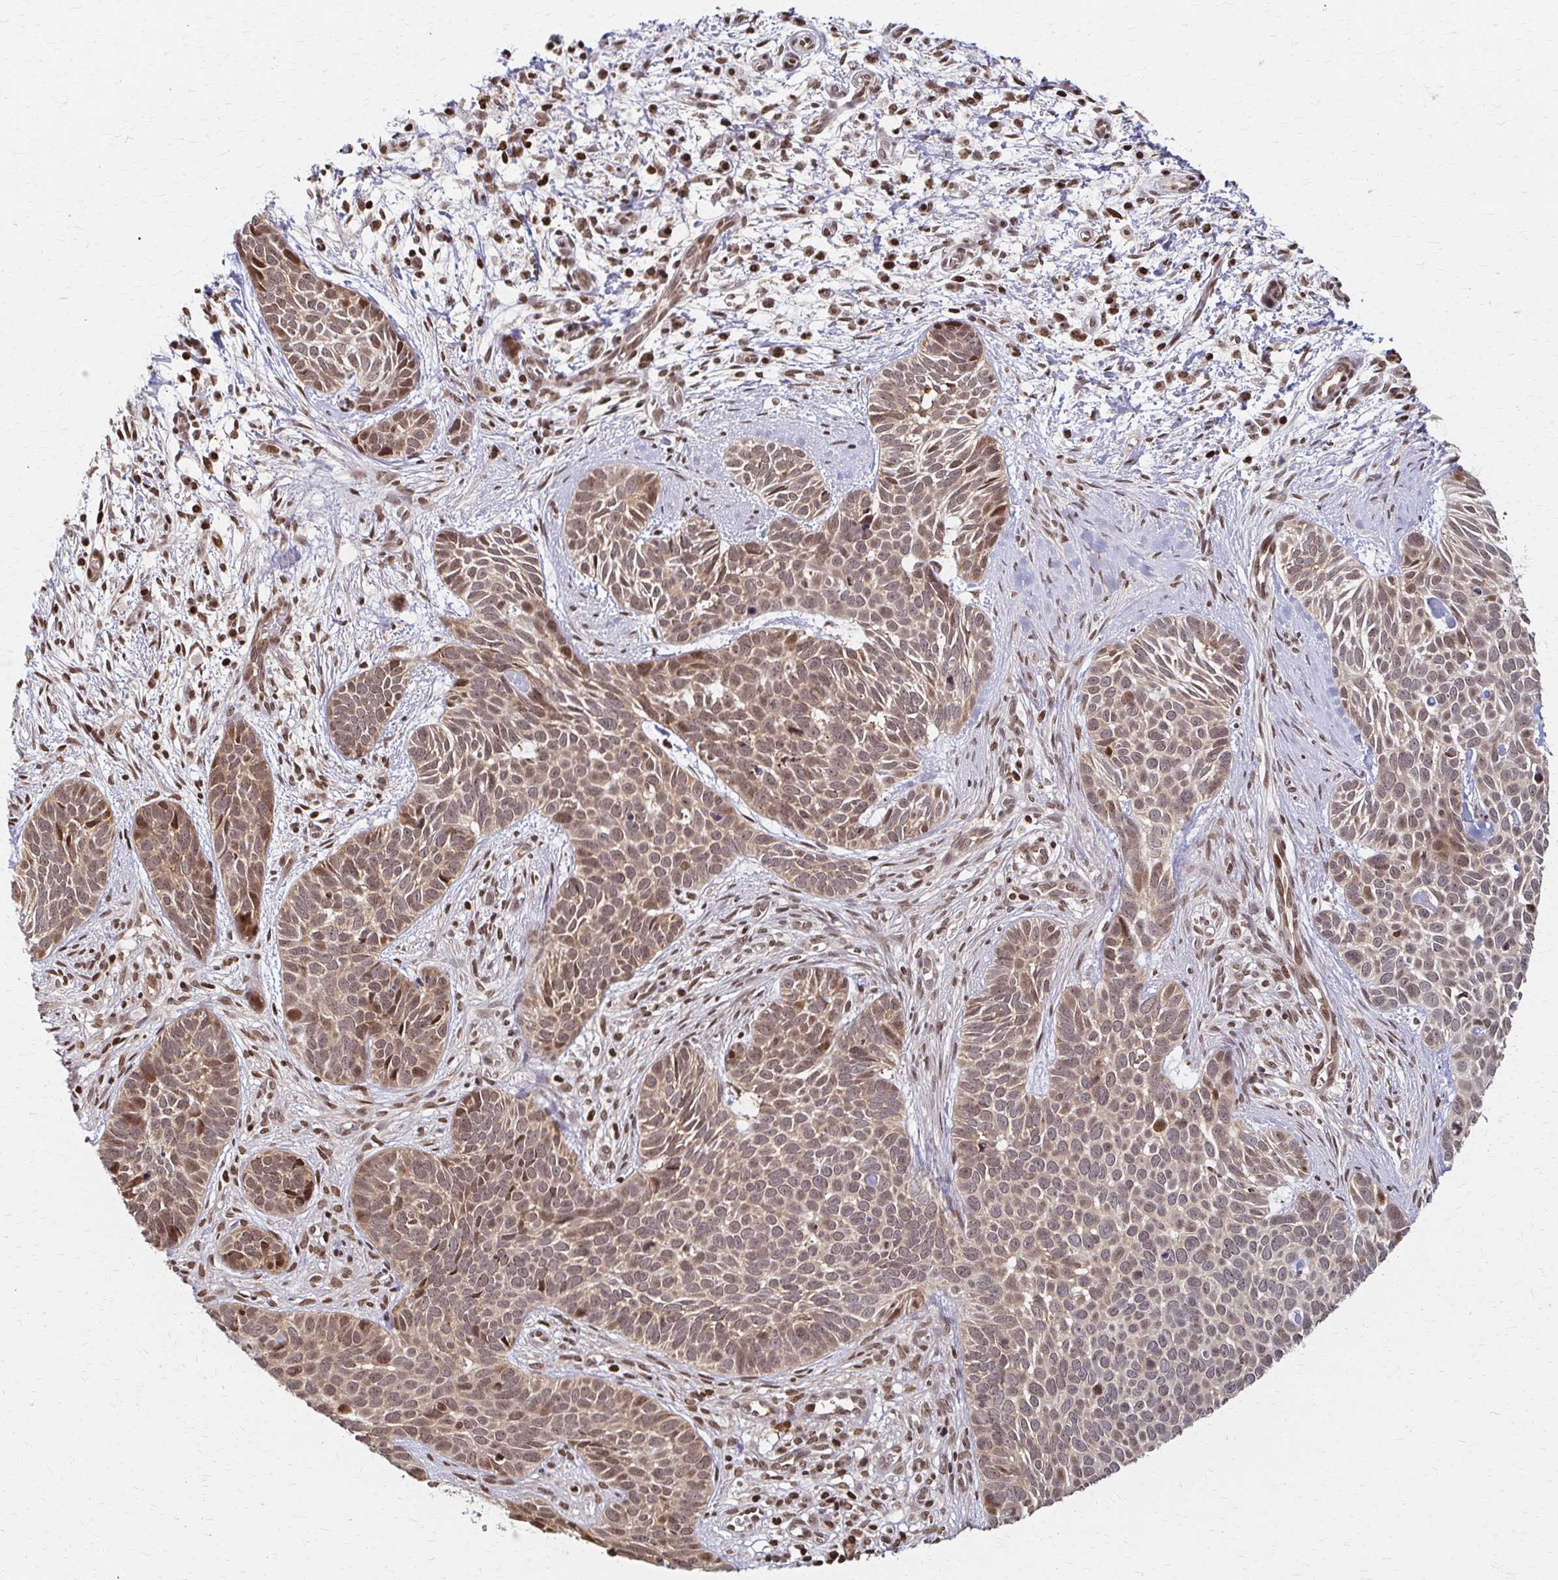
{"staining": {"intensity": "weak", "quantity": ">75%", "location": "cytoplasmic/membranous,nuclear"}, "tissue": "skin cancer", "cell_type": "Tumor cells", "image_type": "cancer", "snomed": [{"axis": "morphology", "description": "Basal cell carcinoma"}, {"axis": "topography", "description": "Skin"}], "caption": "Protein analysis of skin cancer tissue shows weak cytoplasmic/membranous and nuclear expression in approximately >75% of tumor cells.", "gene": "PSMD7", "patient": {"sex": "male", "age": 69}}